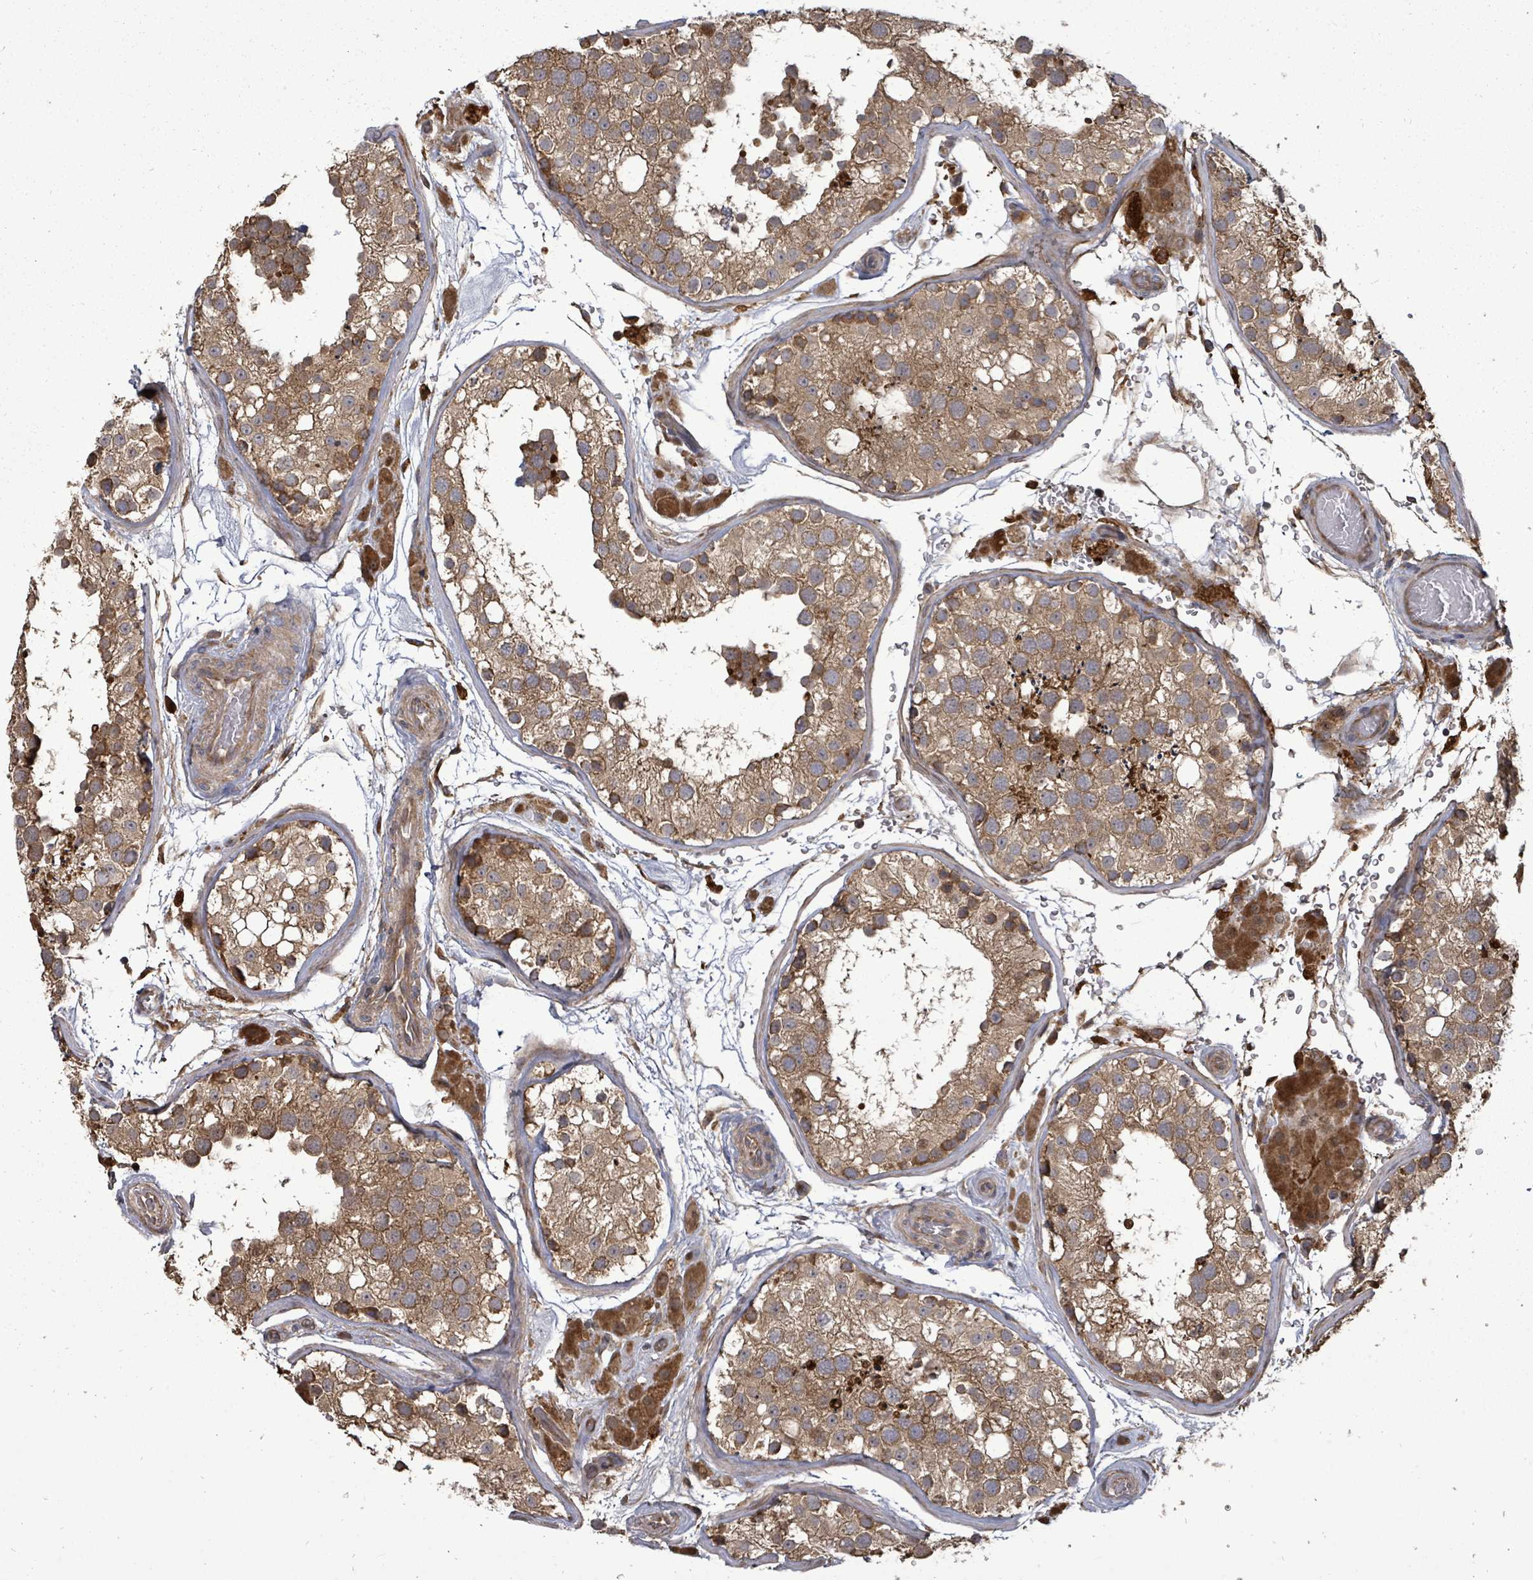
{"staining": {"intensity": "moderate", "quantity": ">75%", "location": "cytoplasmic/membranous"}, "tissue": "testis", "cell_type": "Cells in seminiferous ducts", "image_type": "normal", "snomed": [{"axis": "morphology", "description": "Normal tissue, NOS"}, {"axis": "topography", "description": "Testis"}], "caption": "Unremarkable testis displays moderate cytoplasmic/membranous expression in about >75% of cells in seminiferous ducts.", "gene": "EIF3CL", "patient": {"sex": "male", "age": 26}}